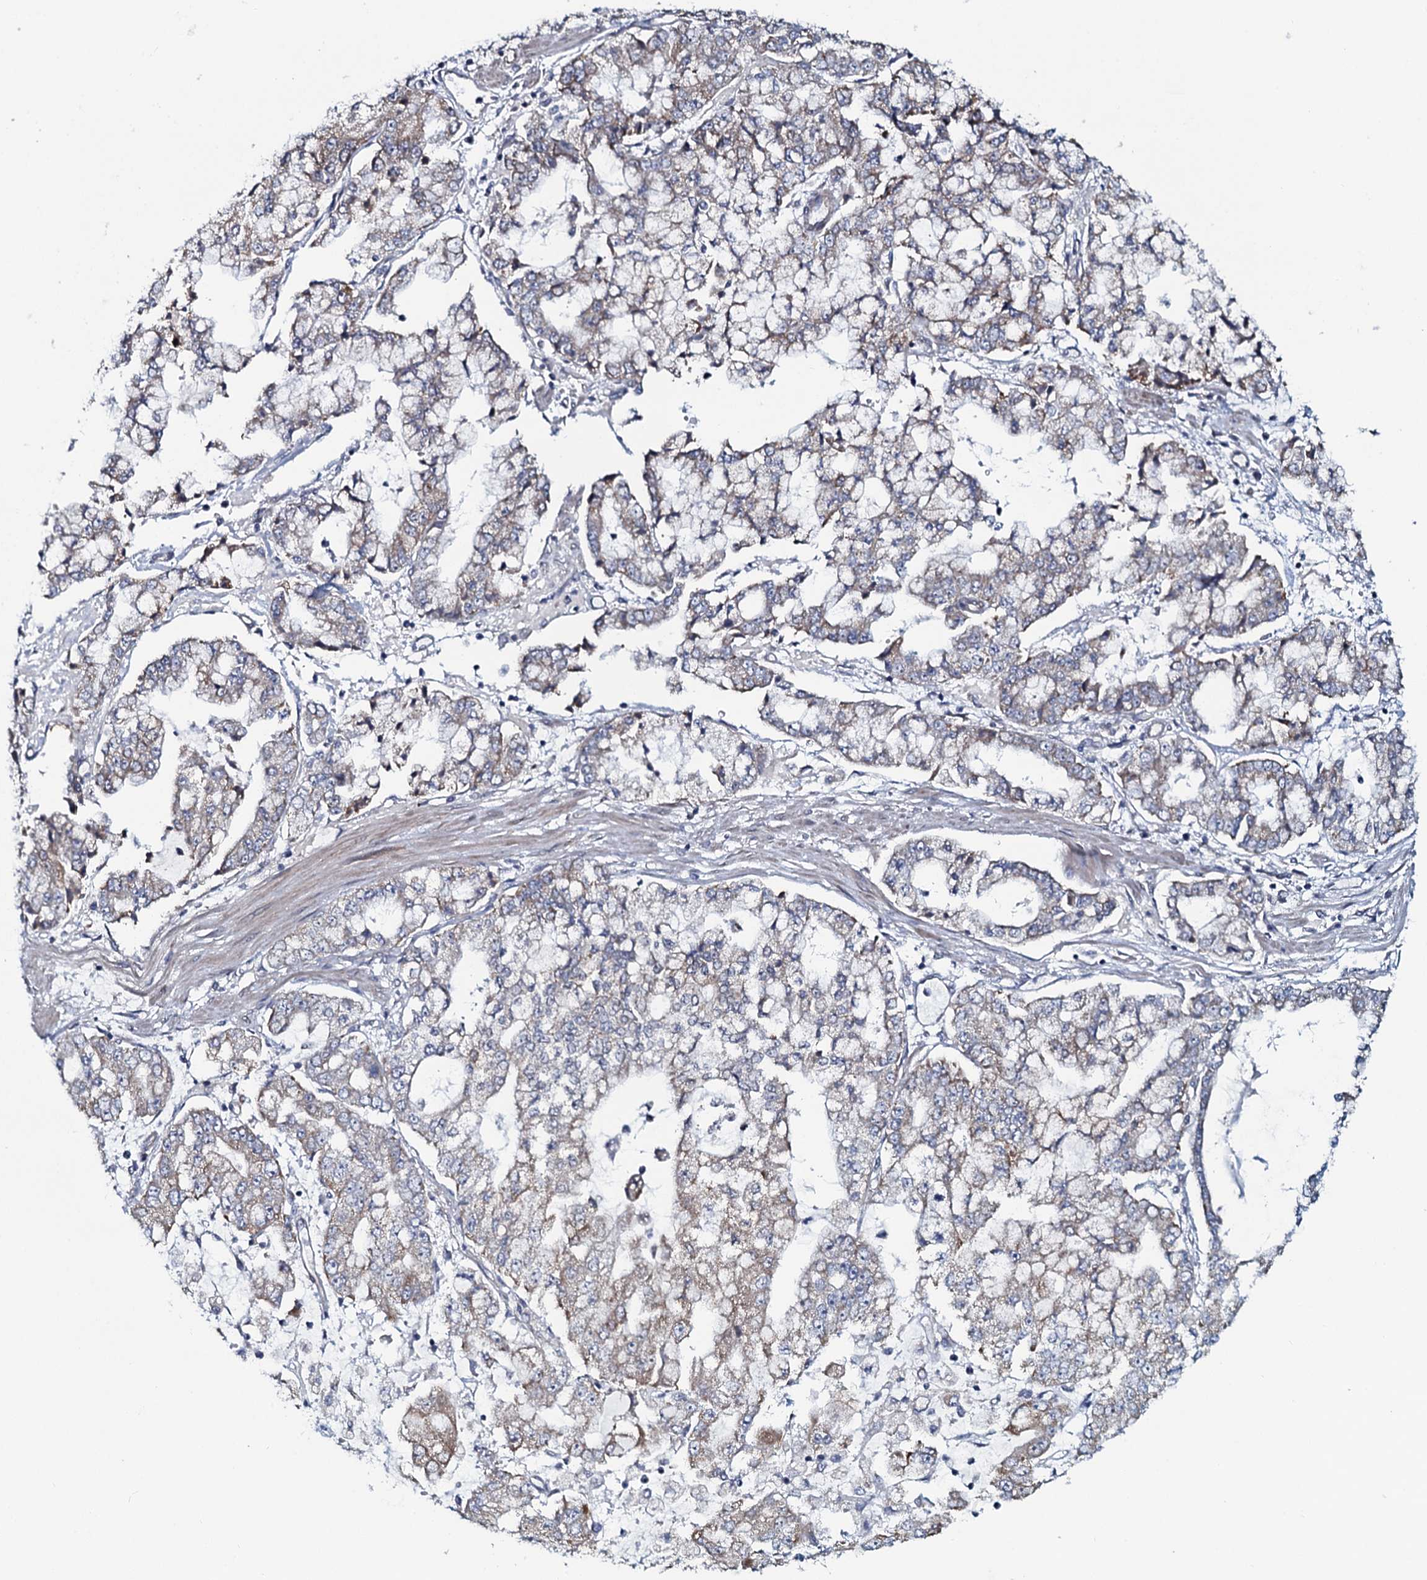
{"staining": {"intensity": "weak", "quantity": "<25%", "location": "cytoplasmic/membranous"}, "tissue": "stomach cancer", "cell_type": "Tumor cells", "image_type": "cancer", "snomed": [{"axis": "morphology", "description": "Adenocarcinoma, NOS"}, {"axis": "topography", "description": "Stomach"}], "caption": "DAB (3,3'-diaminobenzidine) immunohistochemical staining of stomach adenocarcinoma shows no significant expression in tumor cells.", "gene": "KCTD4", "patient": {"sex": "male", "age": 76}}